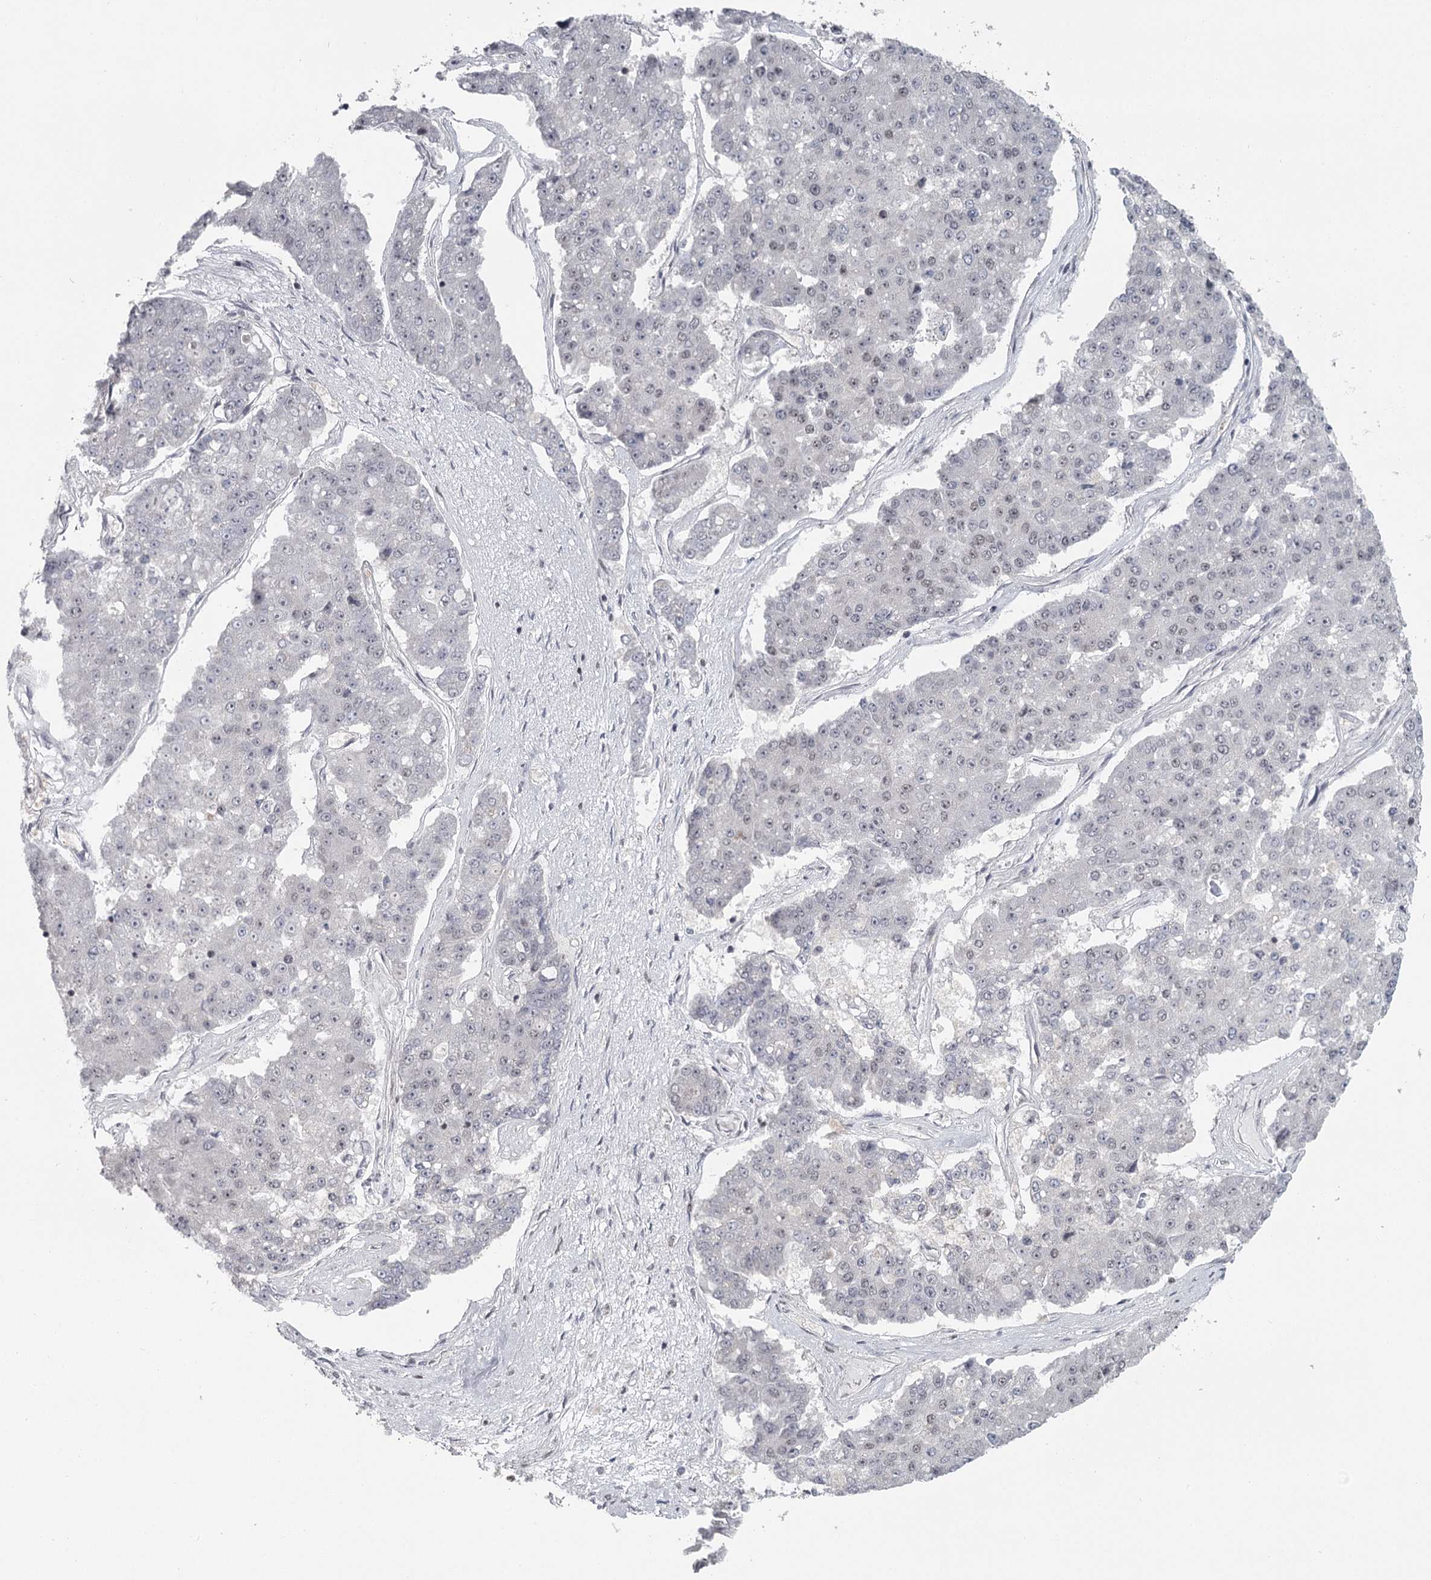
{"staining": {"intensity": "weak", "quantity": "25%-75%", "location": "nuclear"}, "tissue": "pancreatic cancer", "cell_type": "Tumor cells", "image_type": "cancer", "snomed": [{"axis": "morphology", "description": "Adenocarcinoma, NOS"}, {"axis": "topography", "description": "Pancreas"}], "caption": "Adenocarcinoma (pancreatic) stained with a brown dye displays weak nuclear positive staining in about 25%-75% of tumor cells.", "gene": "FAM13C", "patient": {"sex": "male", "age": 50}}